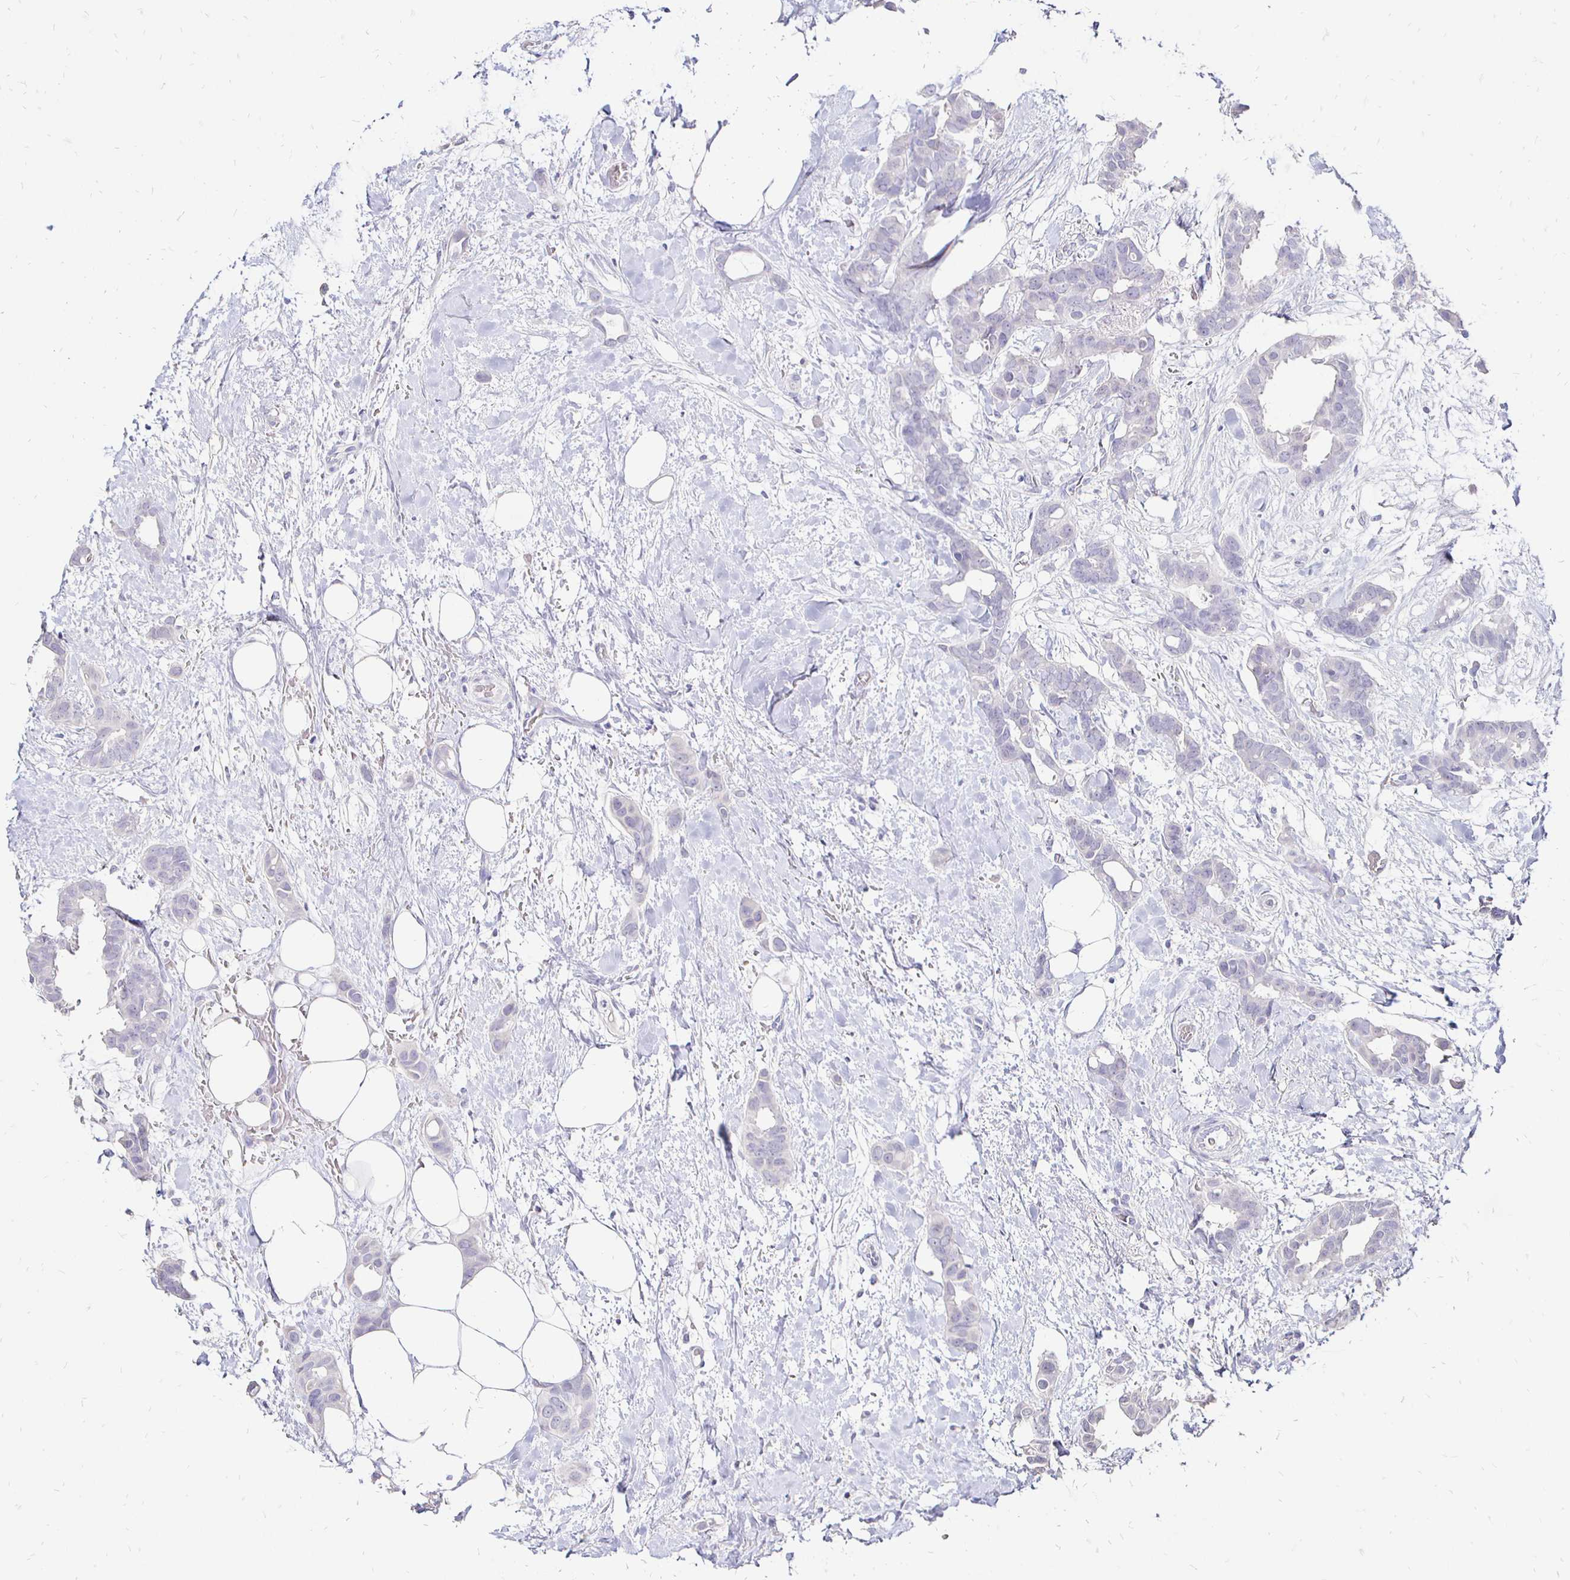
{"staining": {"intensity": "negative", "quantity": "none", "location": "none"}, "tissue": "breast cancer", "cell_type": "Tumor cells", "image_type": "cancer", "snomed": [{"axis": "morphology", "description": "Duct carcinoma"}, {"axis": "topography", "description": "Breast"}], "caption": "Human breast cancer (intraductal carcinoma) stained for a protein using immunohistochemistry demonstrates no staining in tumor cells.", "gene": "IRGC", "patient": {"sex": "female", "age": 62}}